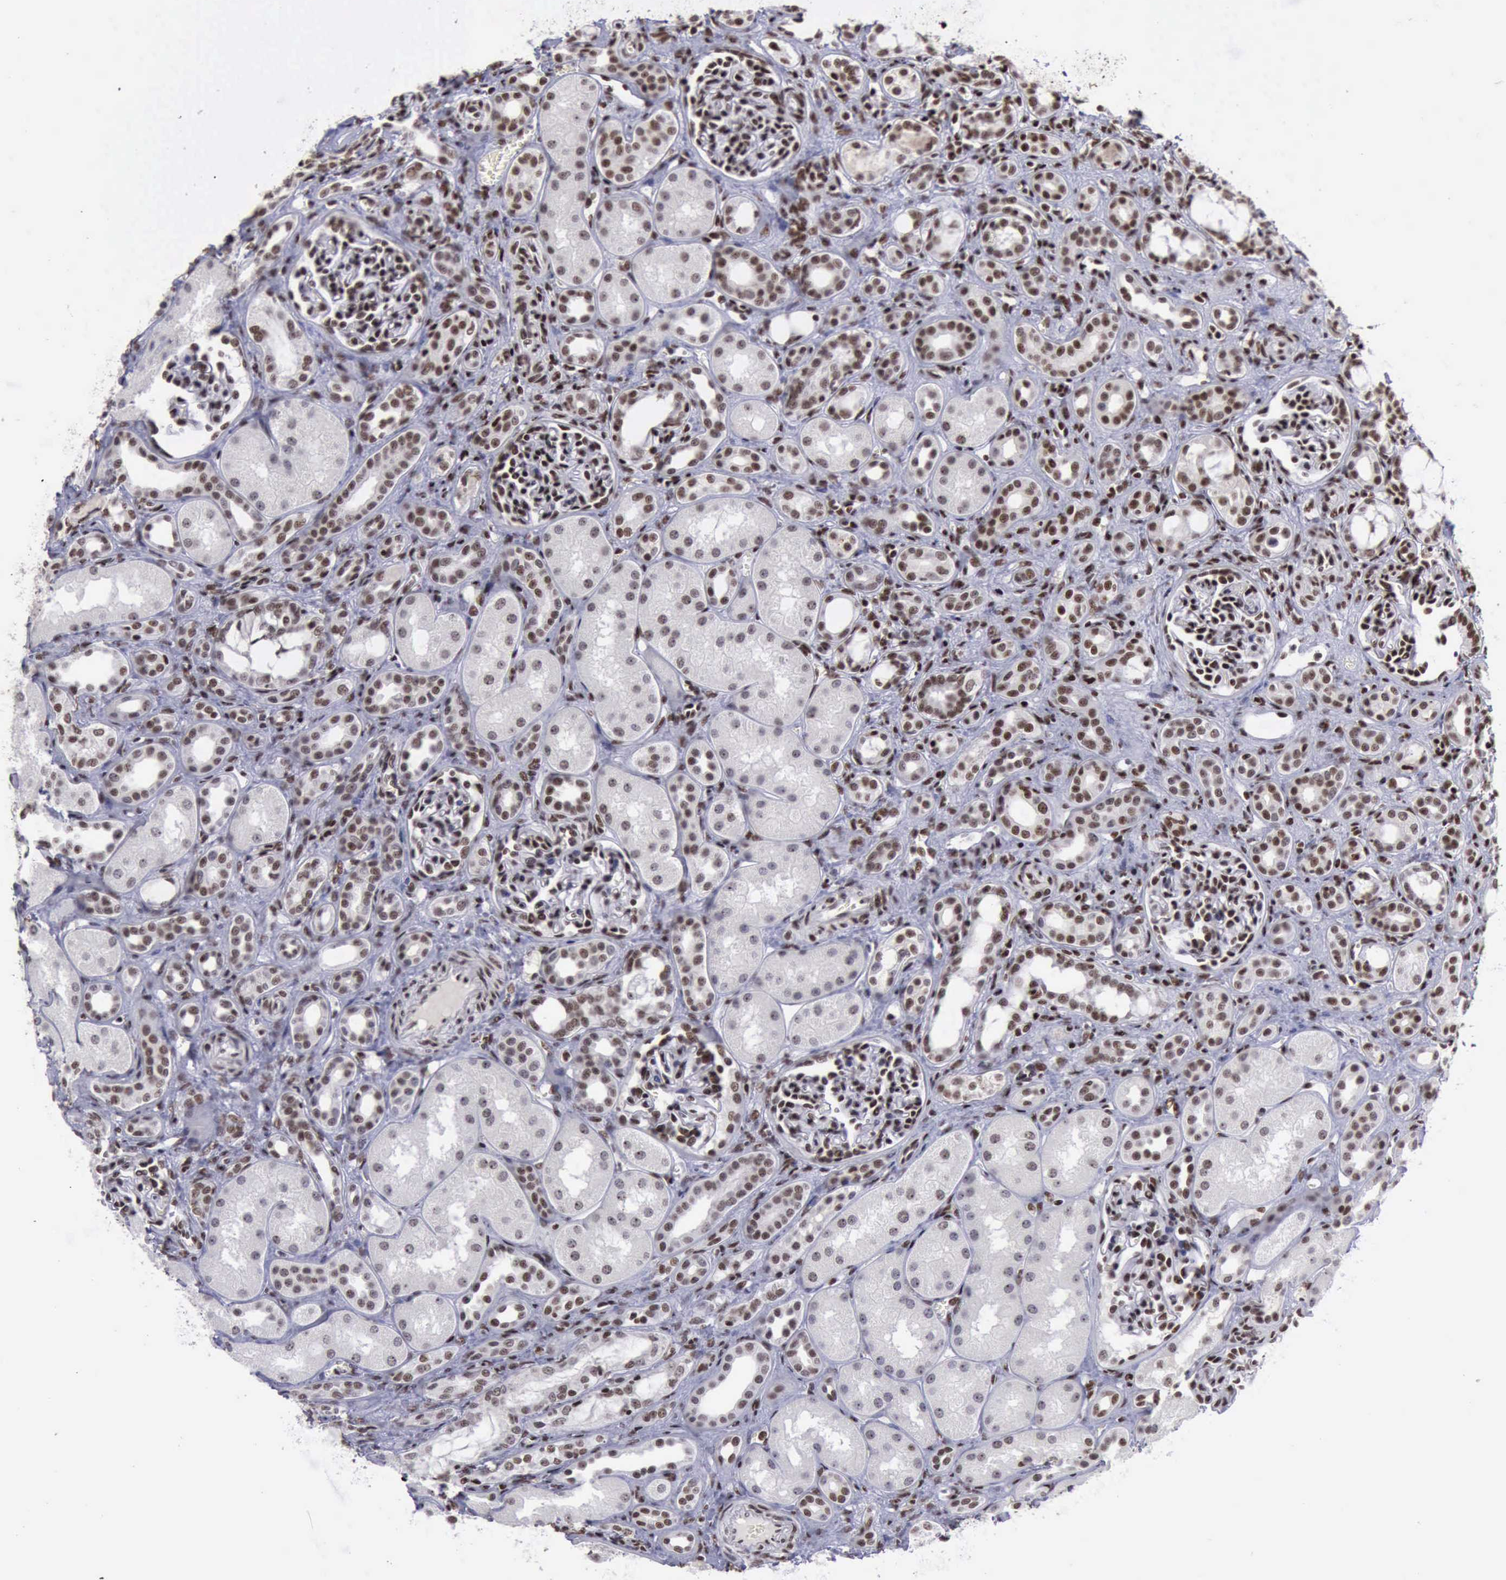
{"staining": {"intensity": "moderate", "quantity": ">75%", "location": "nuclear"}, "tissue": "kidney", "cell_type": "Cells in glomeruli", "image_type": "normal", "snomed": [{"axis": "morphology", "description": "Normal tissue, NOS"}, {"axis": "topography", "description": "Kidney"}], "caption": "This is a histology image of immunohistochemistry staining of benign kidney, which shows moderate positivity in the nuclear of cells in glomeruli.", "gene": "YY1", "patient": {"sex": "male", "age": 7}}